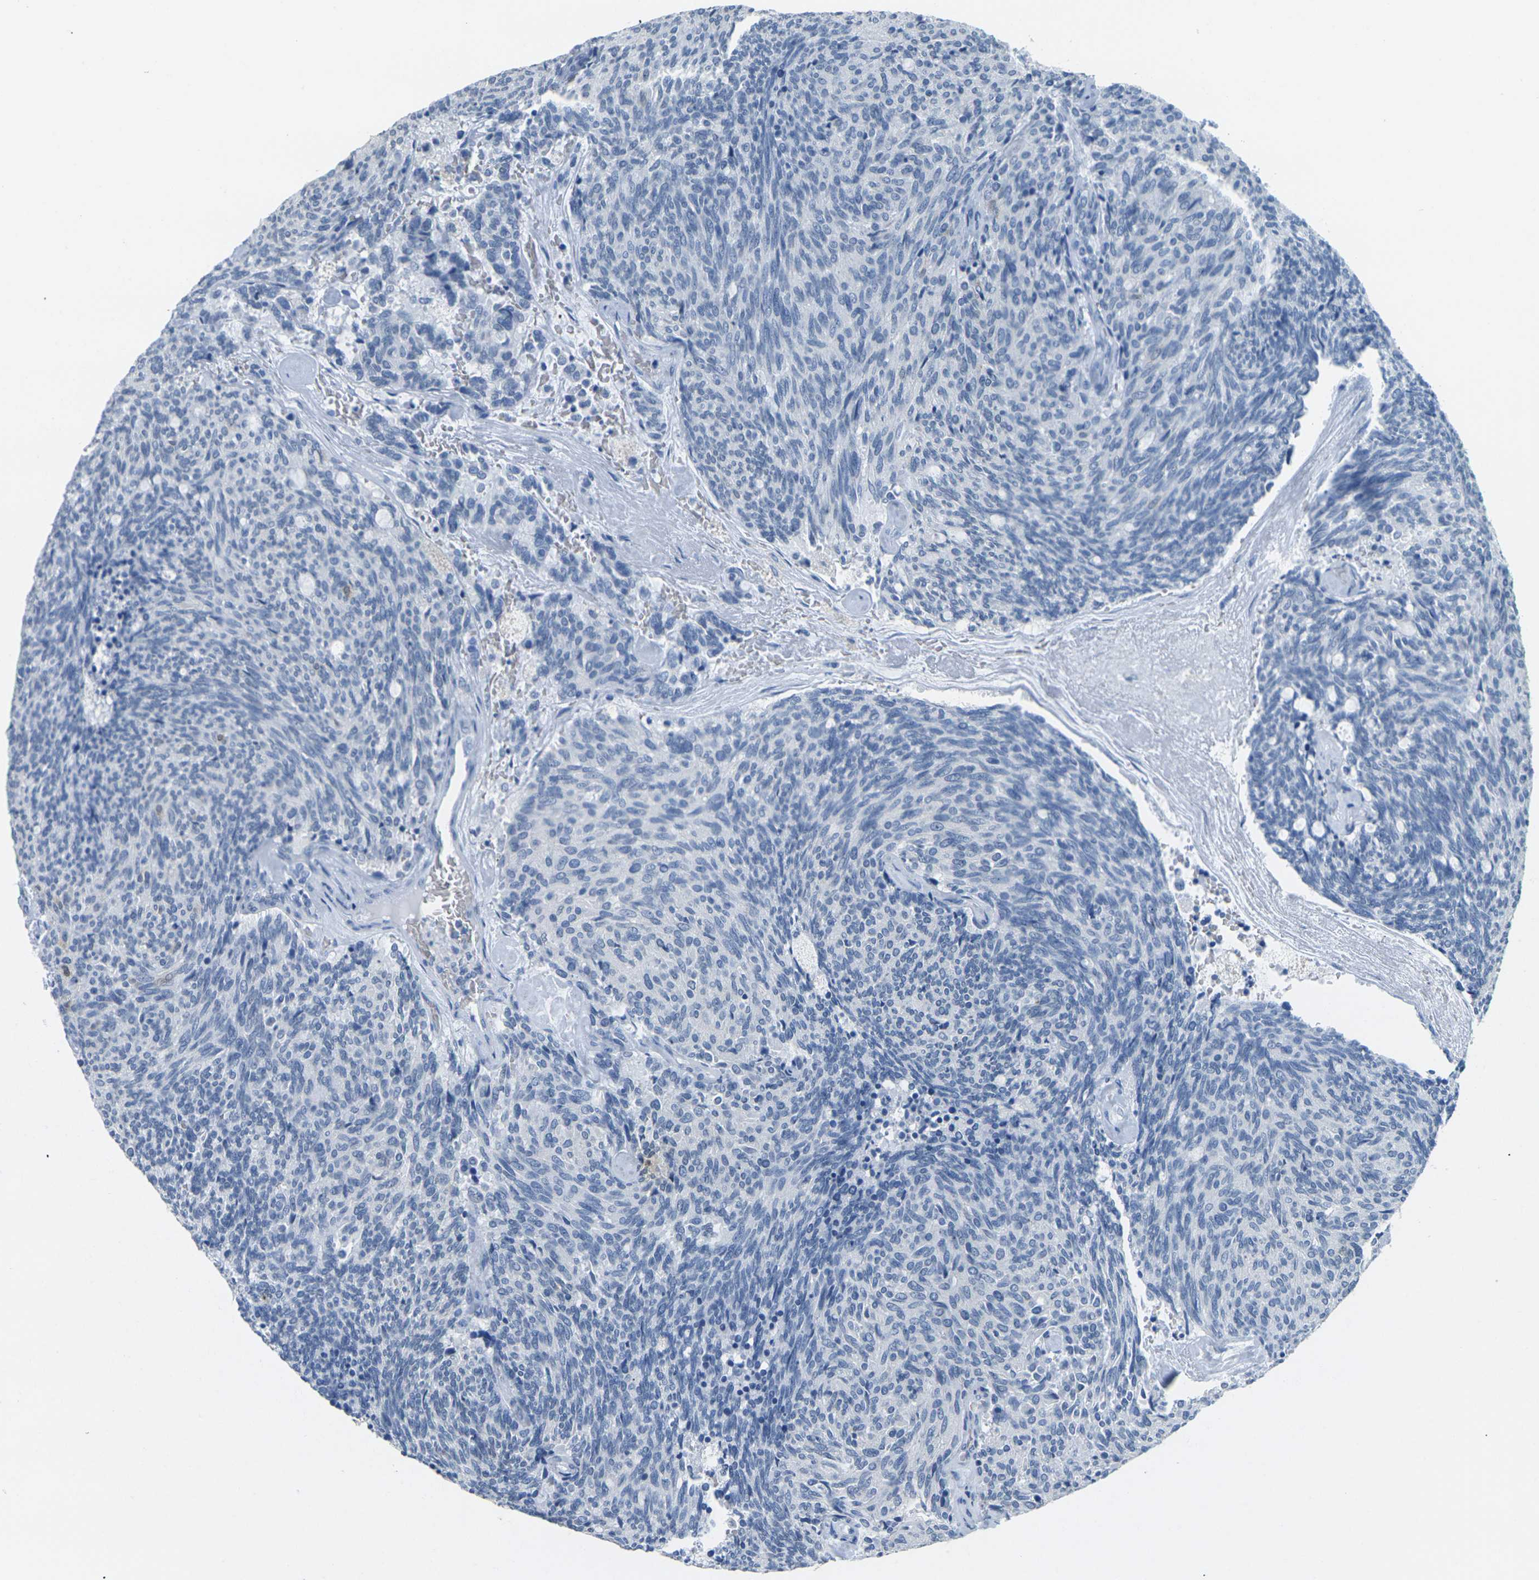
{"staining": {"intensity": "negative", "quantity": "none", "location": "none"}, "tissue": "carcinoid", "cell_type": "Tumor cells", "image_type": "cancer", "snomed": [{"axis": "morphology", "description": "Carcinoid, malignant, NOS"}, {"axis": "topography", "description": "Pancreas"}], "caption": "This is an immunohistochemistry (IHC) image of carcinoid. There is no positivity in tumor cells.", "gene": "CTAG1A", "patient": {"sex": "female", "age": 54}}